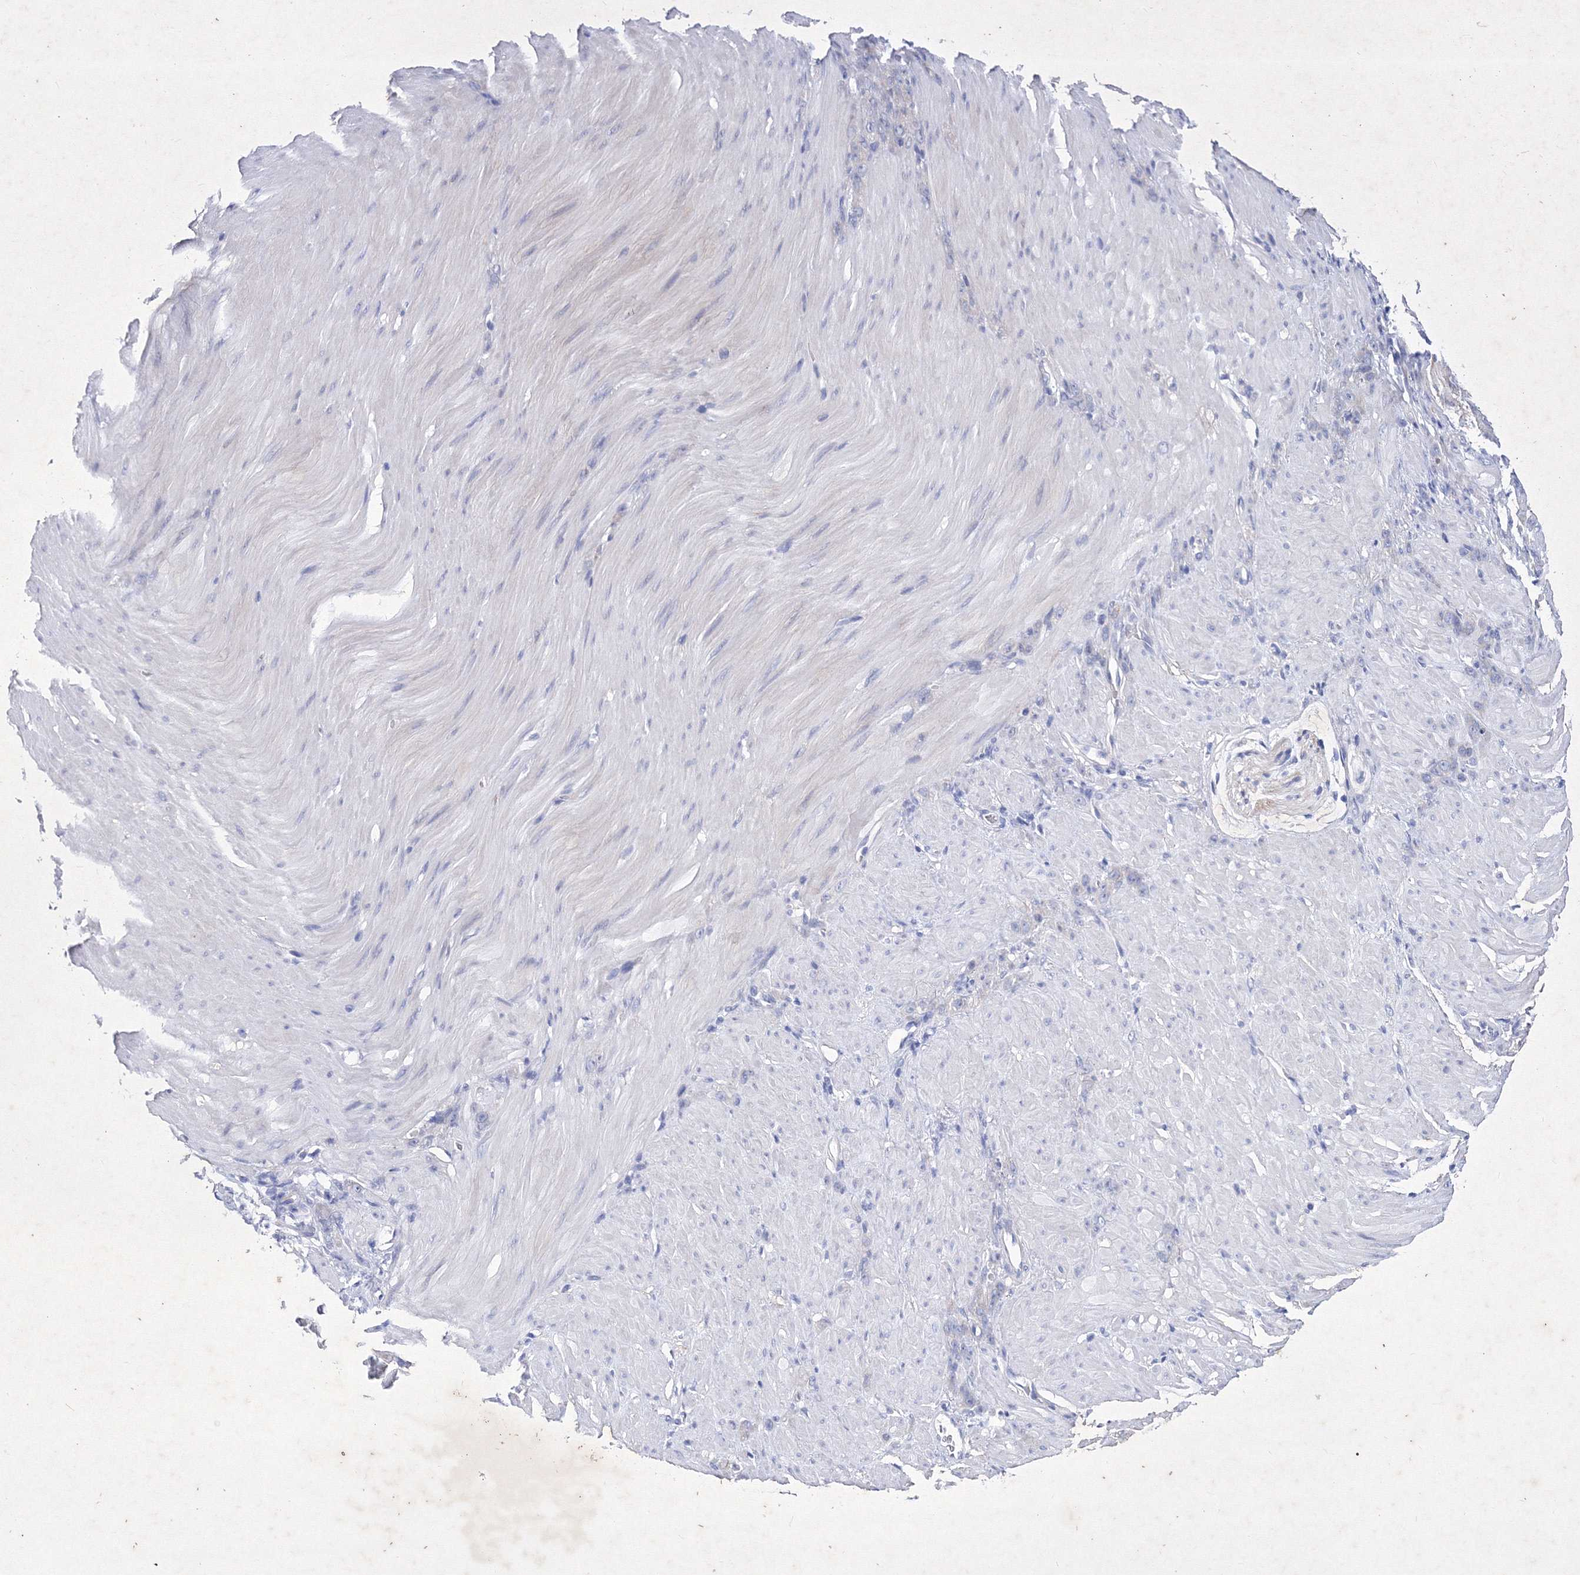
{"staining": {"intensity": "negative", "quantity": "none", "location": "none"}, "tissue": "stomach cancer", "cell_type": "Tumor cells", "image_type": "cancer", "snomed": [{"axis": "morphology", "description": "Normal tissue, NOS"}, {"axis": "morphology", "description": "Adenocarcinoma, NOS"}, {"axis": "topography", "description": "Stomach"}], "caption": "Adenocarcinoma (stomach) stained for a protein using immunohistochemistry reveals no staining tumor cells.", "gene": "GPN1", "patient": {"sex": "male", "age": 82}}